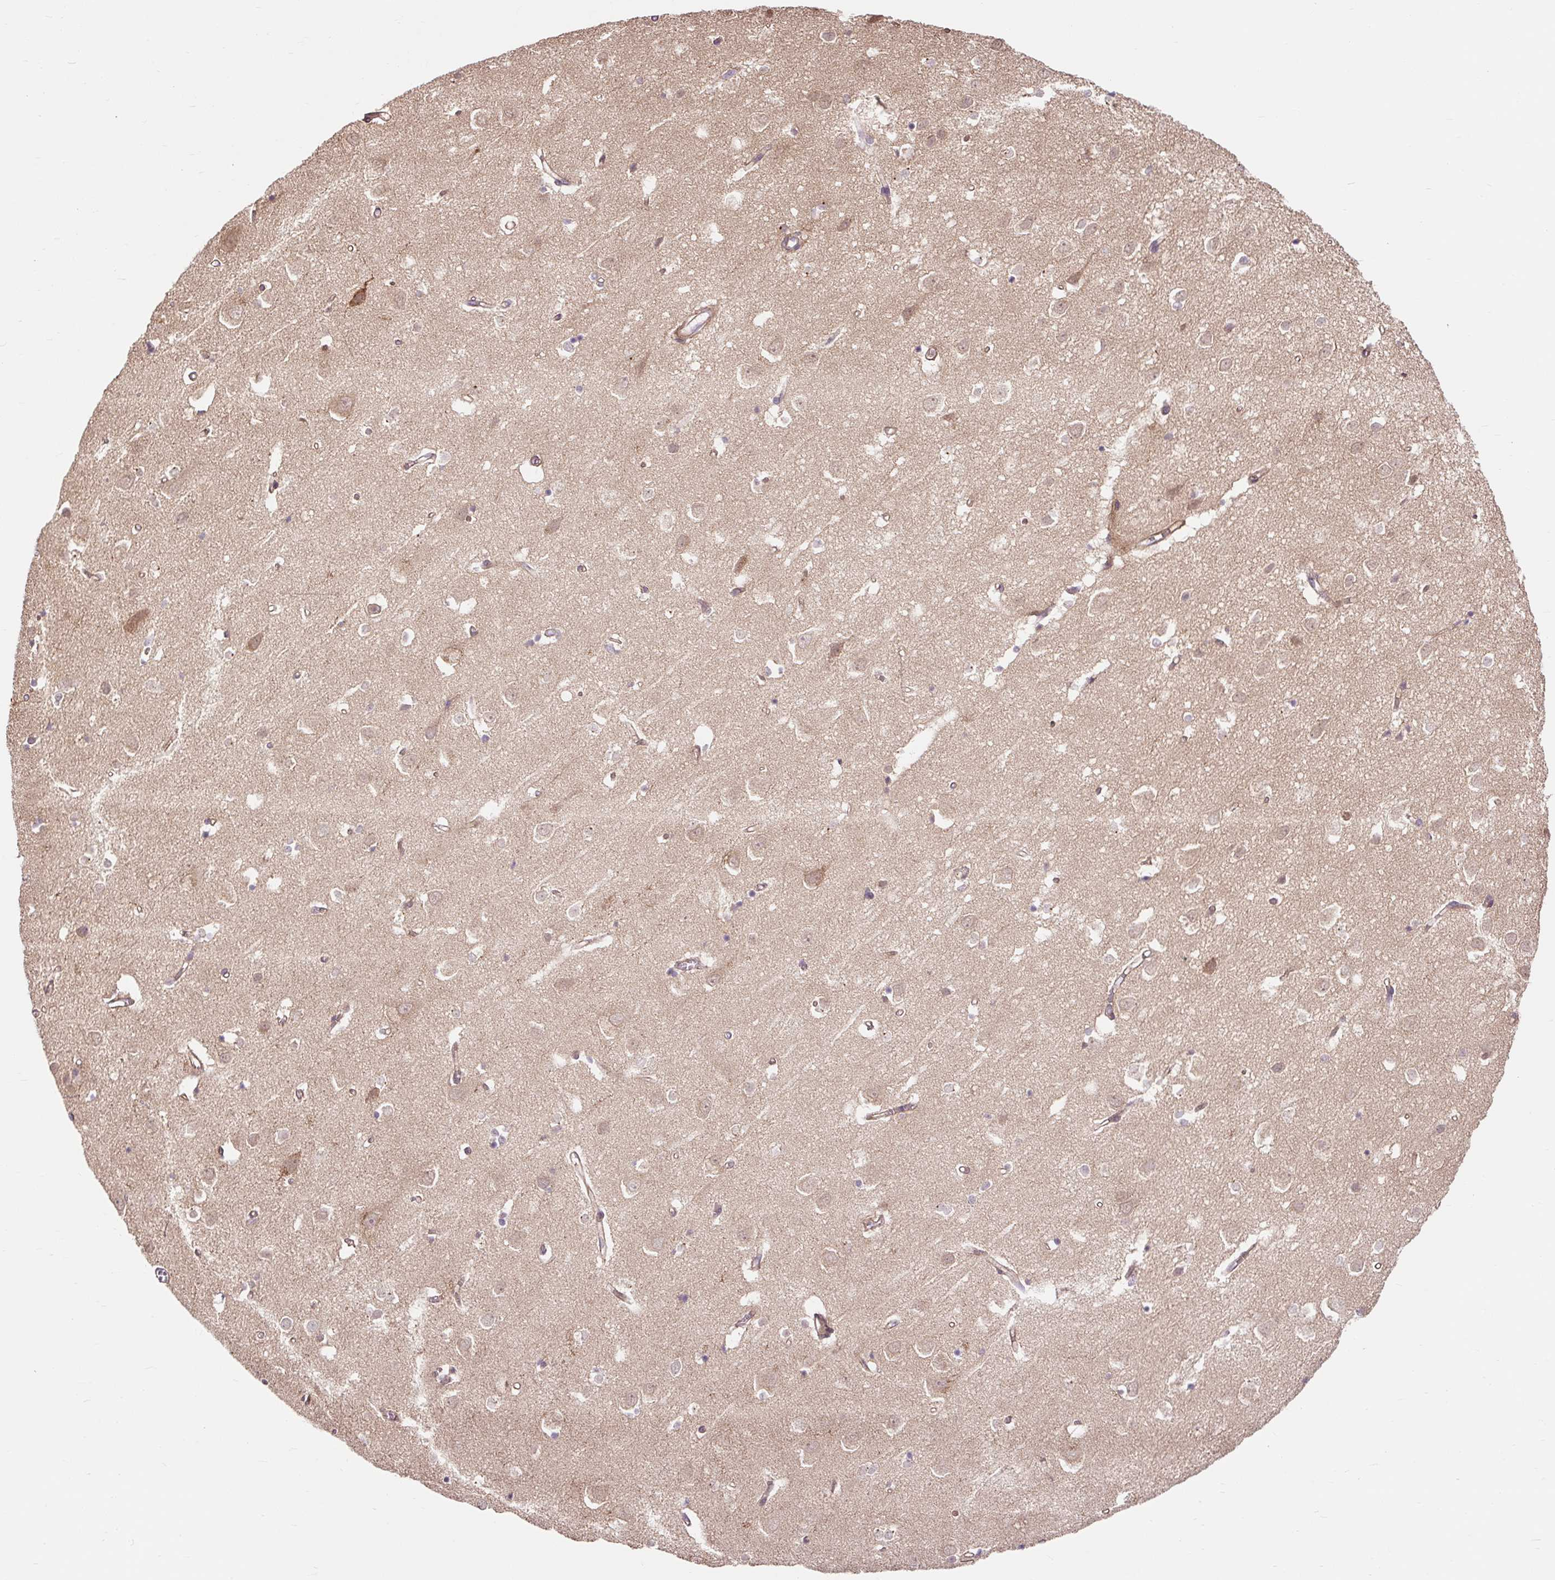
{"staining": {"intensity": "moderate", "quantity": ">75%", "location": "cytoplasmic/membranous"}, "tissue": "cerebral cortex", "cell_type": "Endothelial cells", "image_type": "normal", "snomed": [{"axis": "morphology", "description": "Normal tissue, NOS"}, {"axis": "topography", "description": "Cerebral cortex"}], "caption": "Normal cerebral cortex displays moderate cytoplasmic/membranous staining in about >75% of endothelial cells.", "gene": "TRIAP1", "patient": {"sex": "male", "age": 70}}